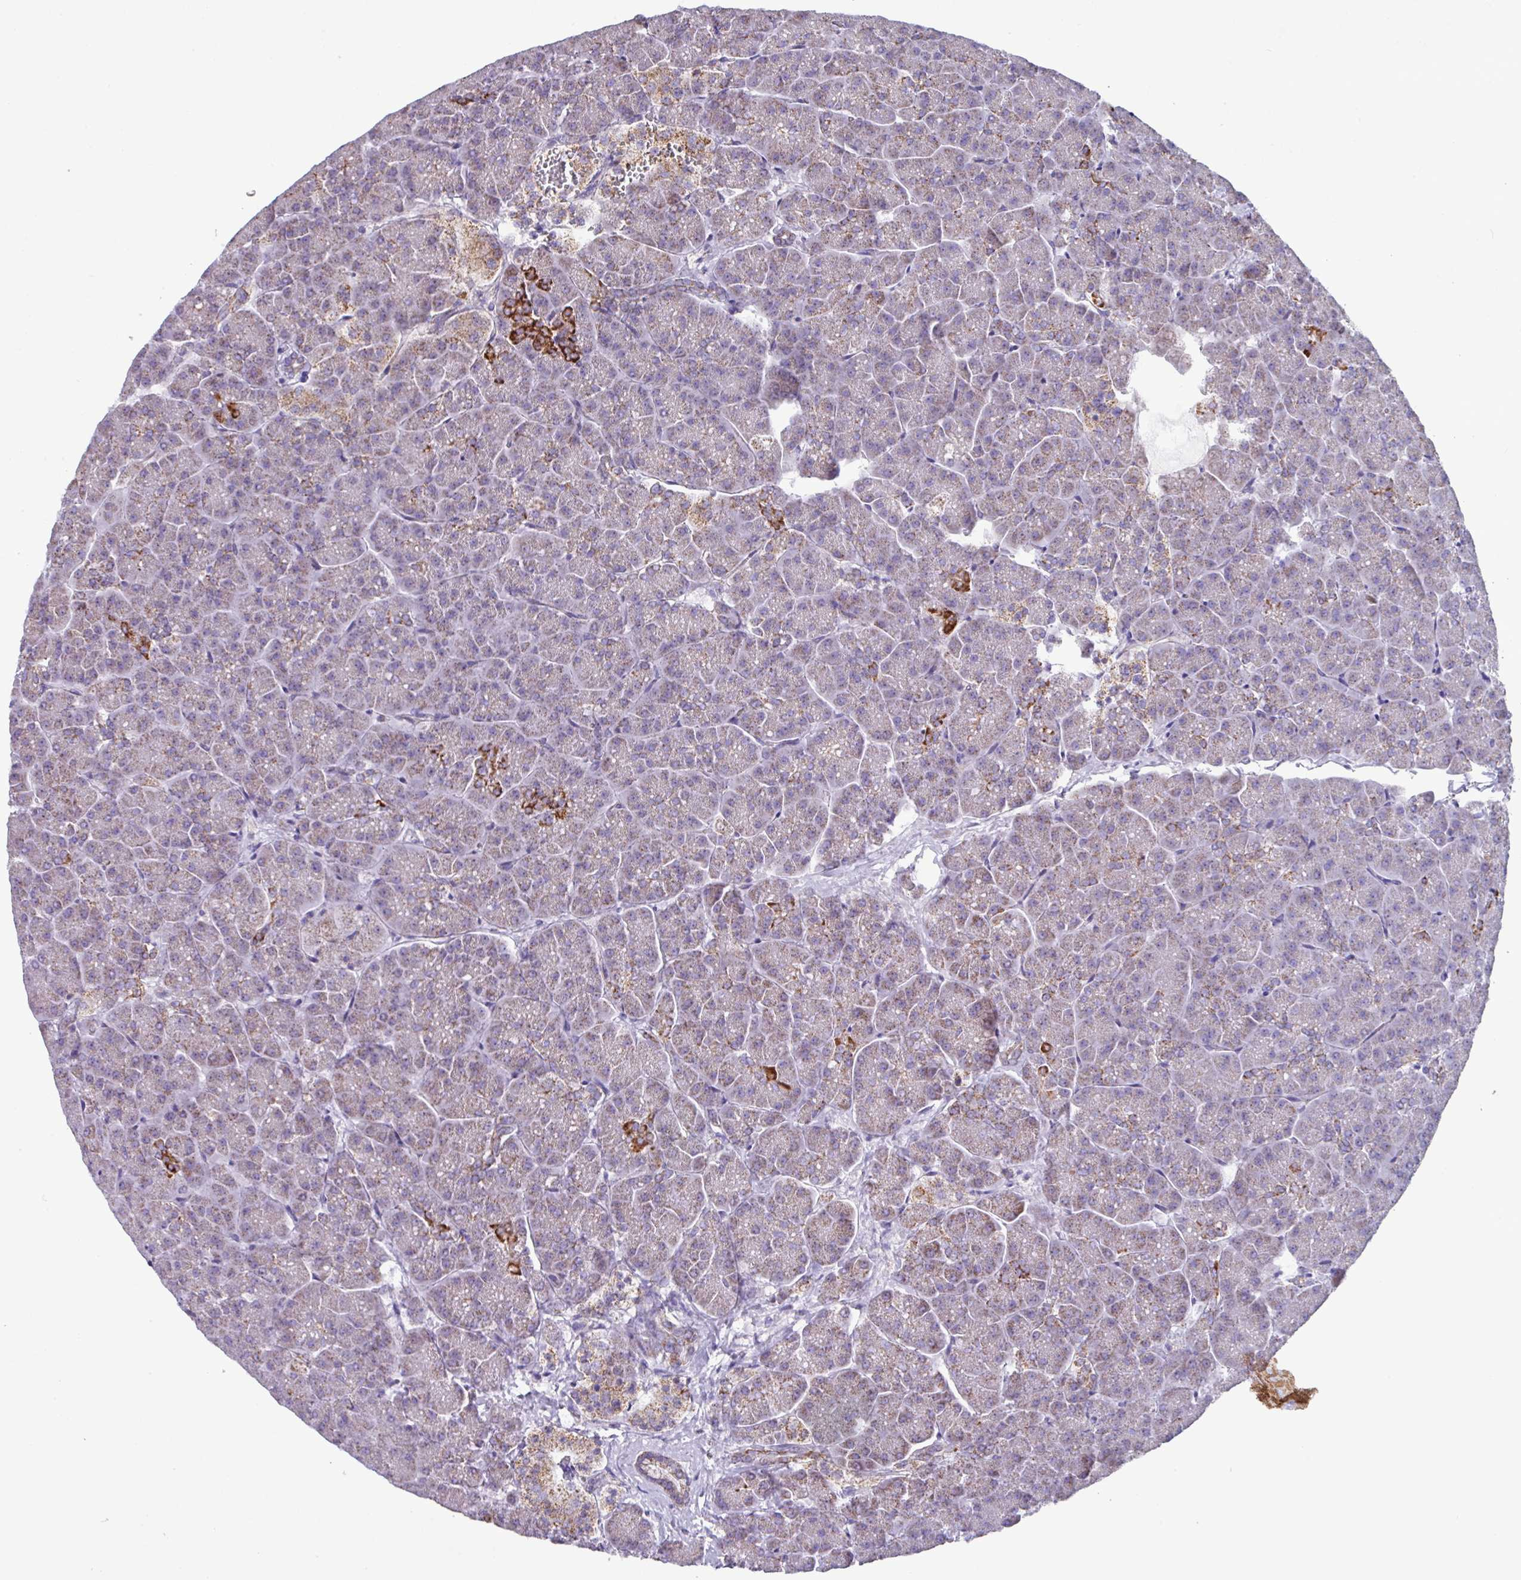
{"staining": {"intensity": "strong", "quantity": "<25%", "location": "cytoplasmic/membranous"}, "tissue": "pancreas", "cell_type": "Exocrine glandular cells", "image_type": "normal", "snomed": [{"axis": "morphology", "description": "Normal tissue, NOS"}, {"axis": "topography", "description": "Pancreas"}, {"axis": "topography", "description": "Peripheral nerve tissue"}], "caption": "High-power microscopy captured an immunohistochemistry image of unremarkable pancreas, revealing strong cytoplasmic/membranous staining in about <25% of exocrine glandular cells.", "gene": "MT", "patient": {"sex": "male", "age": 54}}